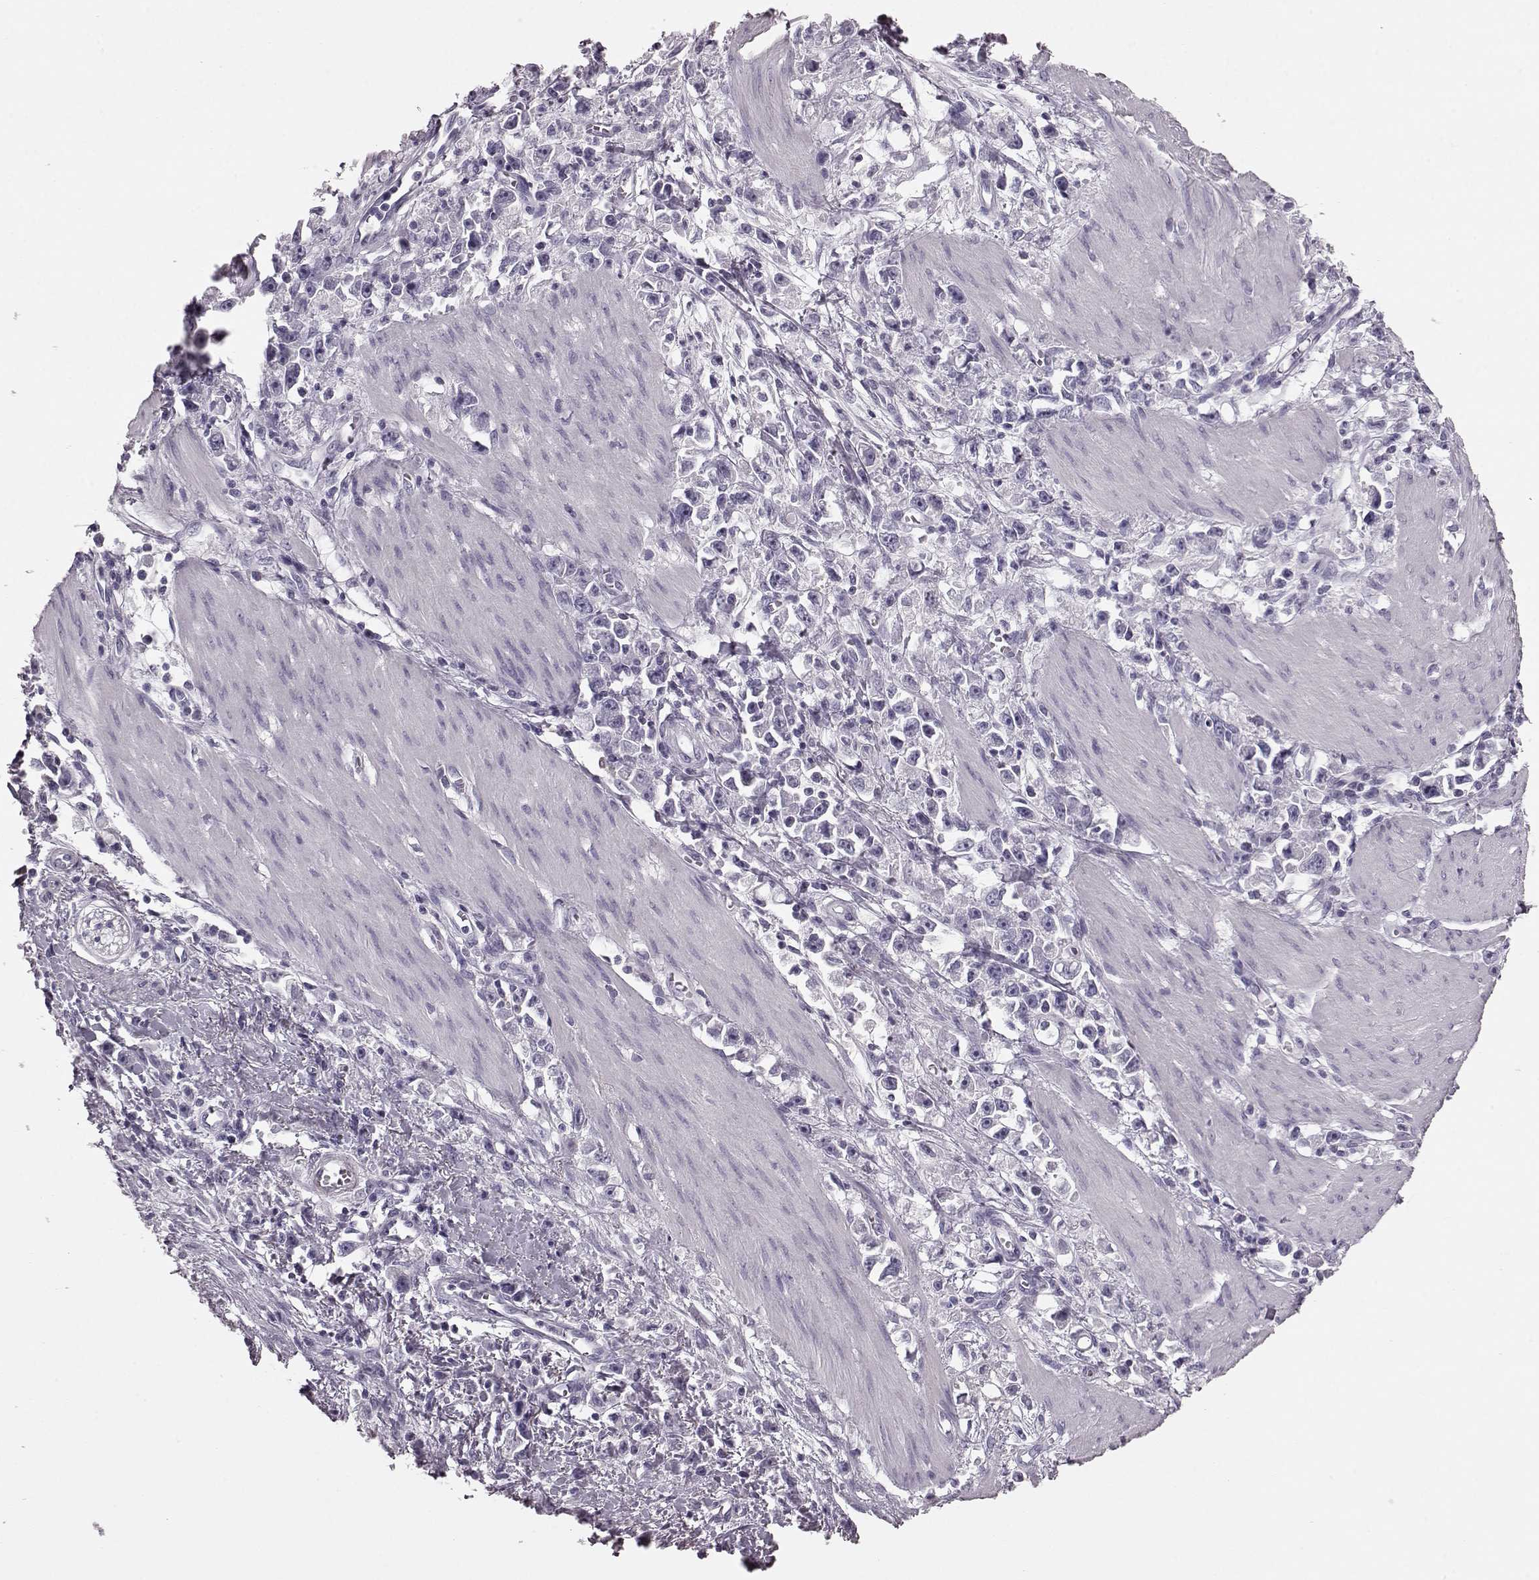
{"staining": {"intensity": "negative", "quantity": "none", "location": "none"}, "tissue": "stomach cancer", "cell_type": "Tumor cells", "image_type": "cancer", "snomed": [{"axis": "morphology", "description": "Adenocarcinoma, NOS"}, {"axis": "topography", "description": "Stomach"}], "caption": "IHC of adenocarcinoma (stomach) reveals no staining in tumor cells.", "gene": "CRYBA2", "patient": {"sex": "female", "age": 59}}